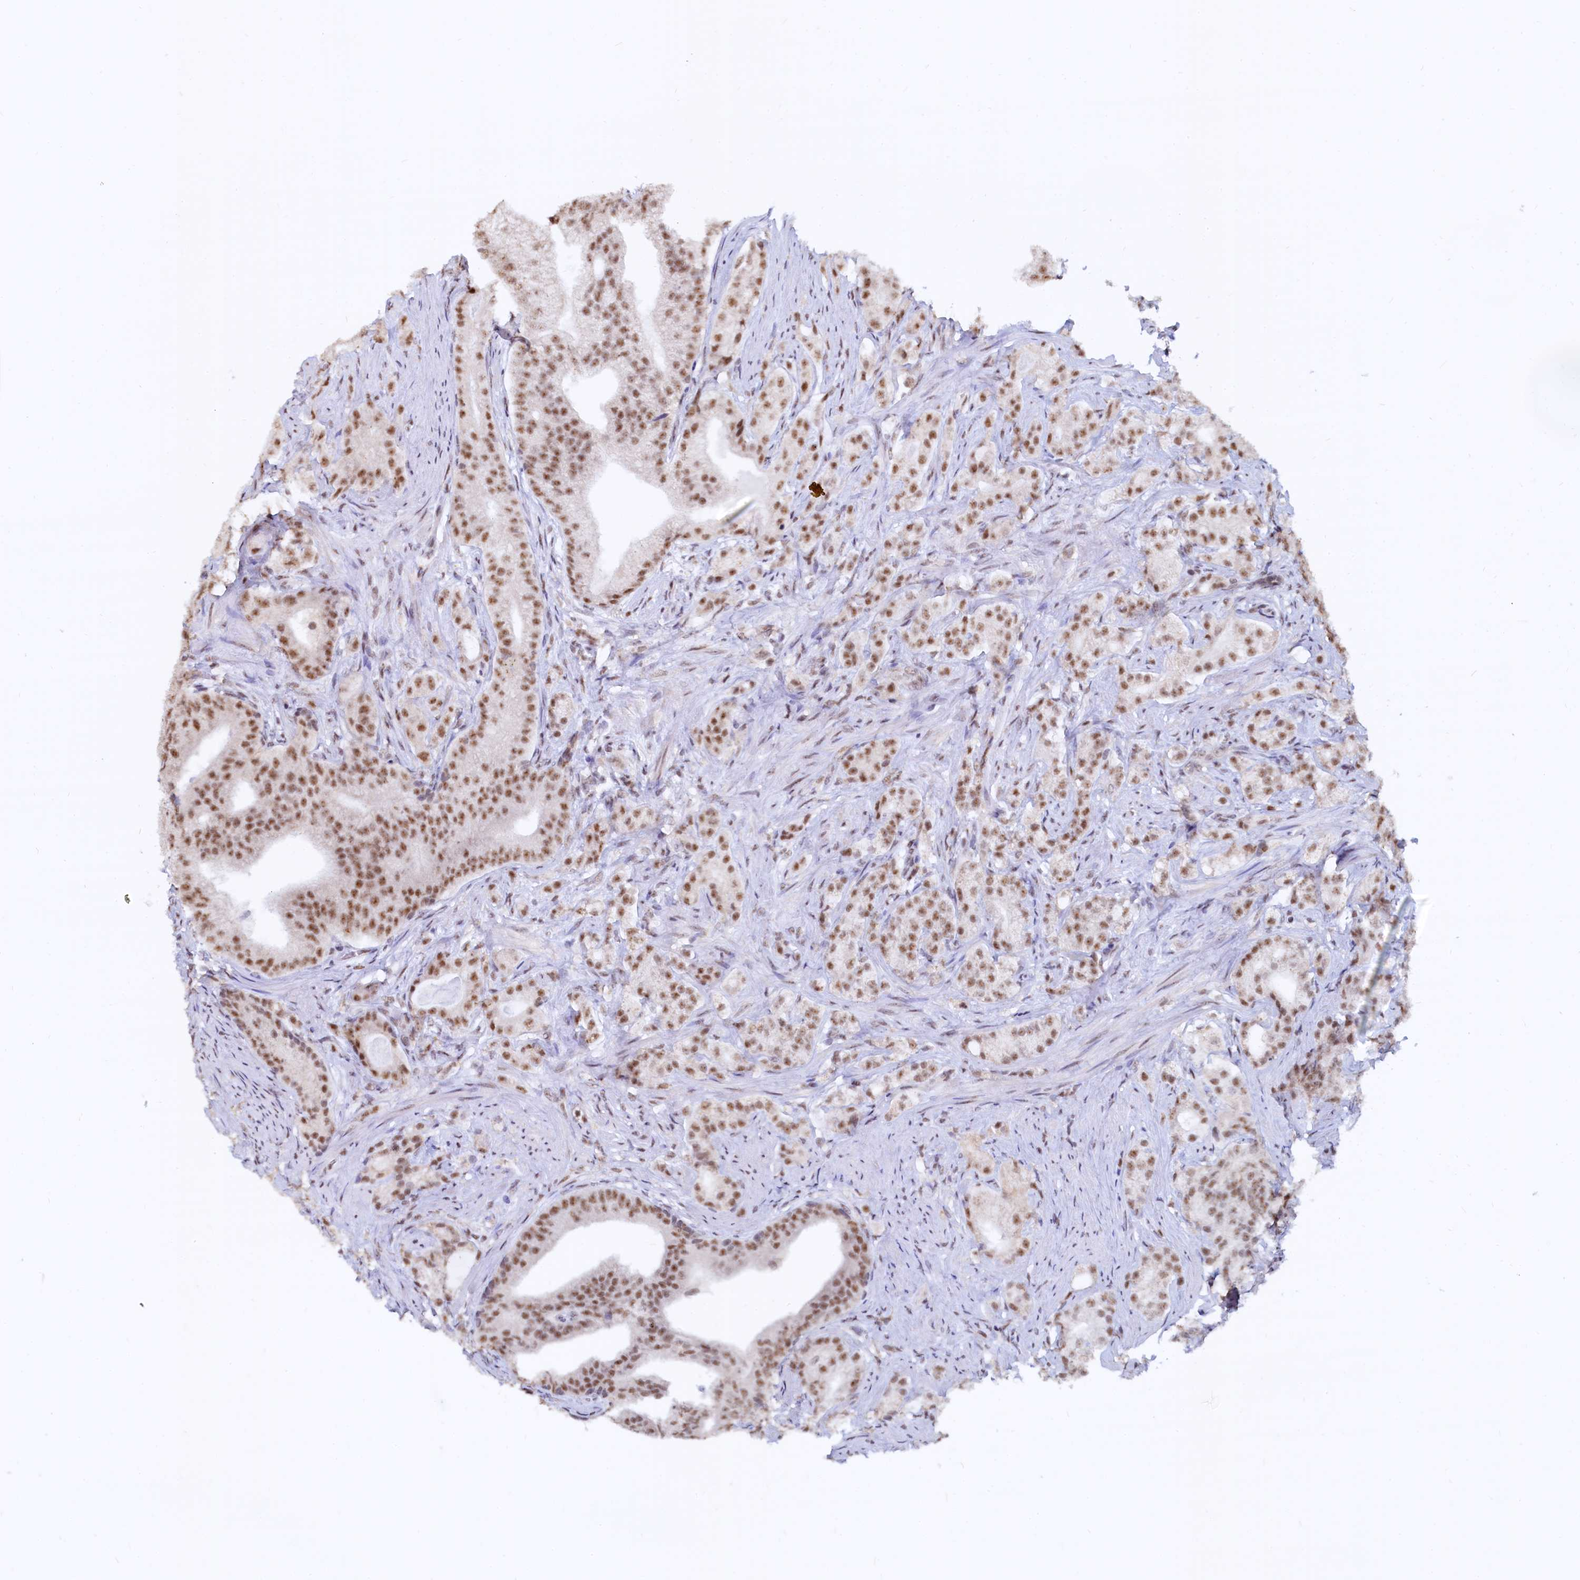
{"staining": {"intensity": "moderate", "quantity": ">75%", "location": "nuclear"}, "tissue": "prostate cancer", "cell_type": "Tumor cells", "image_type": "cancer", "snomed": [{"axis": "morphology", "description": "Adenocarcinoma, Low grade"}, {"axis": "topography", "description": "Prostate"}], "caption": "Protein expression analysis of prostate adenocarcinoma (low-grade) displays moderate nuclear expression in approximately >75% of tumor cells. The staining was performed using DAB (3,3'-diaminobenzidine) to visualize the protein expression in brown, while the nuclei were stained in blue with hematoxylin (Magnification: 20x).", "gene": "RSRC2", "patient": {"sex": "male", "age": 71}}